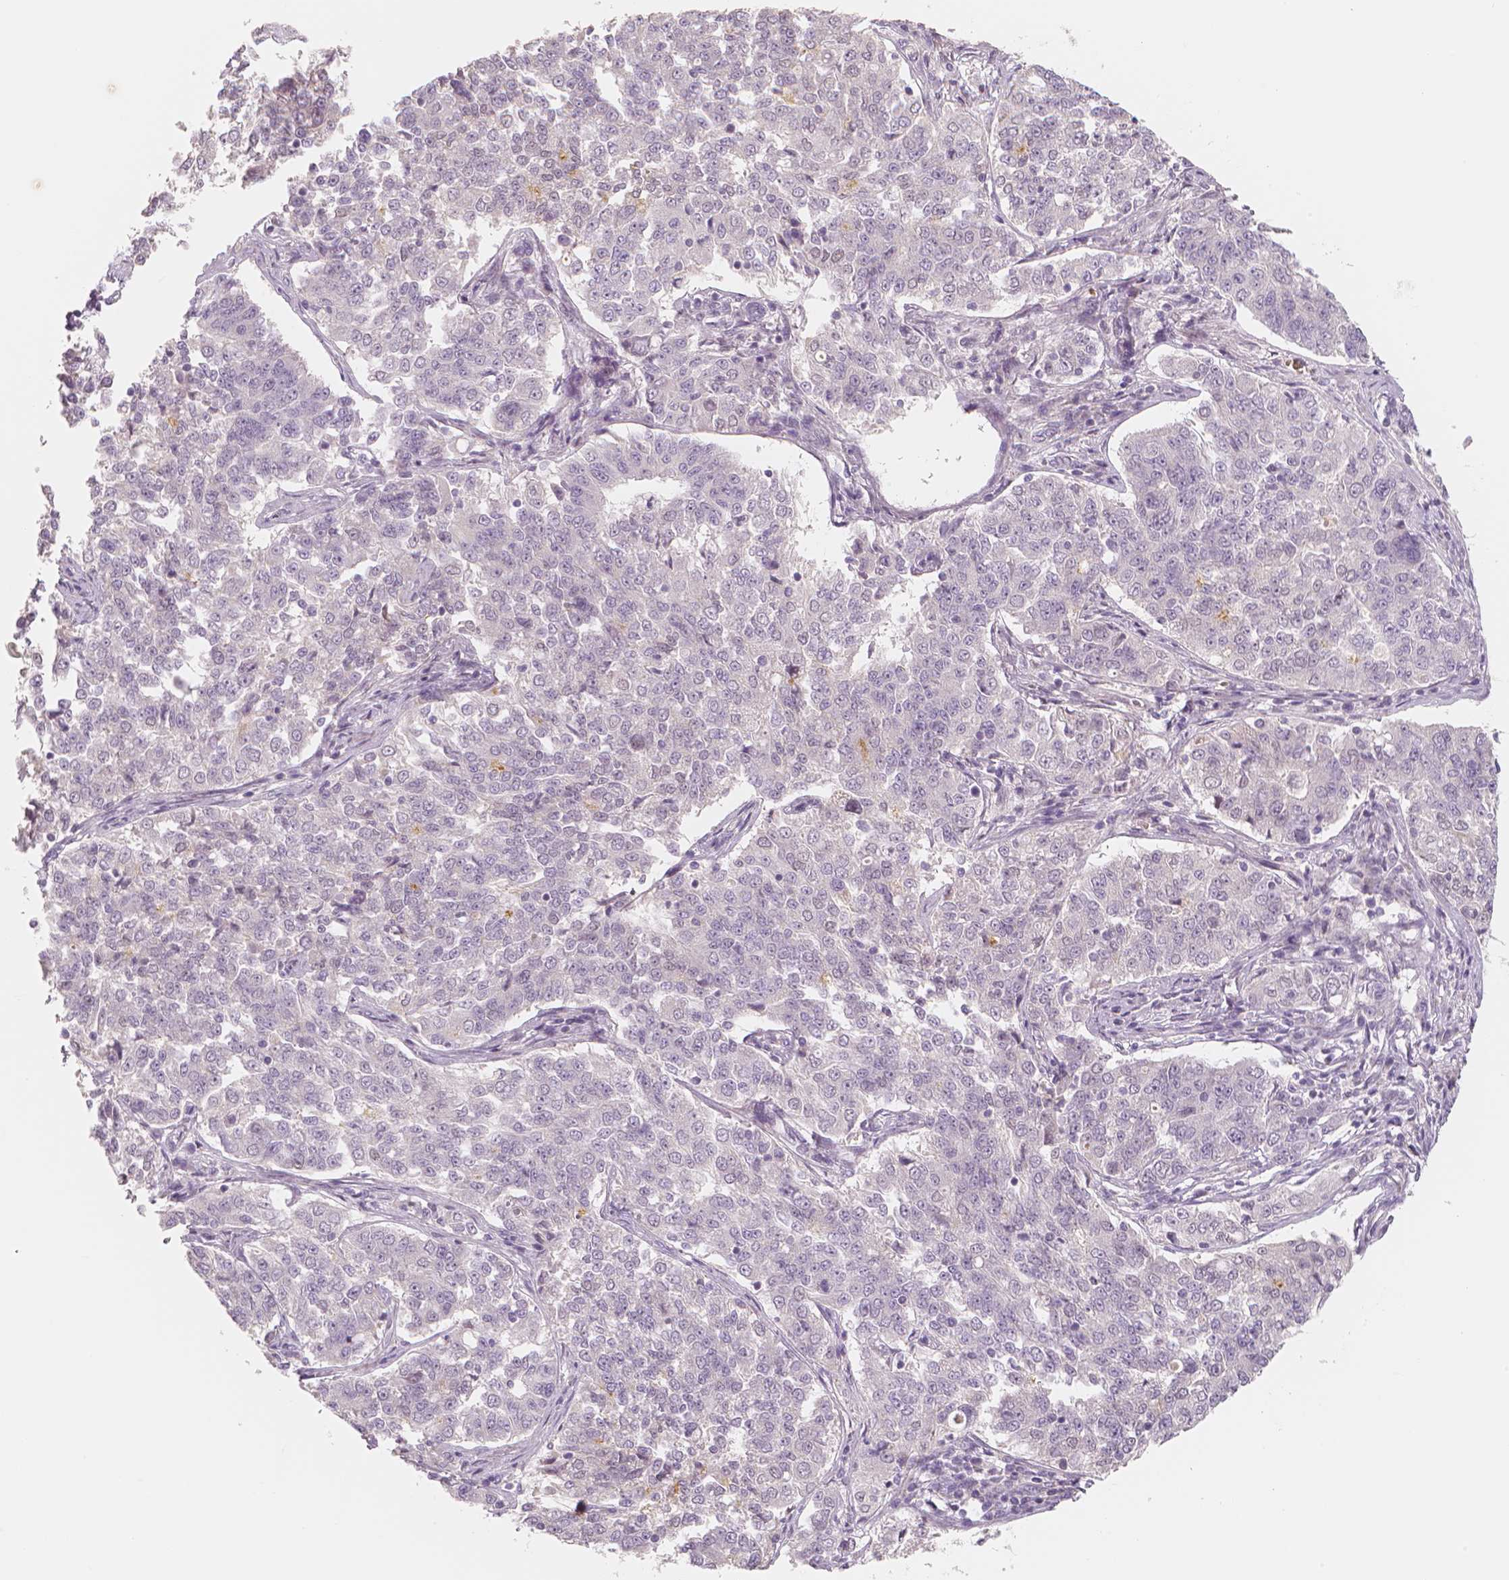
{"staining": {"intensity": "negative", "quantity": "none", "location": "none"}, "tissue": "endometrial cancer", "cell_type": "Tumor cells", "image_type": "cancer", "snomed": [{"axis": "morphology", "description": "Adenocarcinoma, NOS"}, {"axis": "topography", "description": "Endometrium"}], "caption": "Endometrial cancer was stained to show a protein in brown. There is no significant expression in tumor cells.", "gene": "RNASE7", "patient": {"sex": "female", "age": 43}}